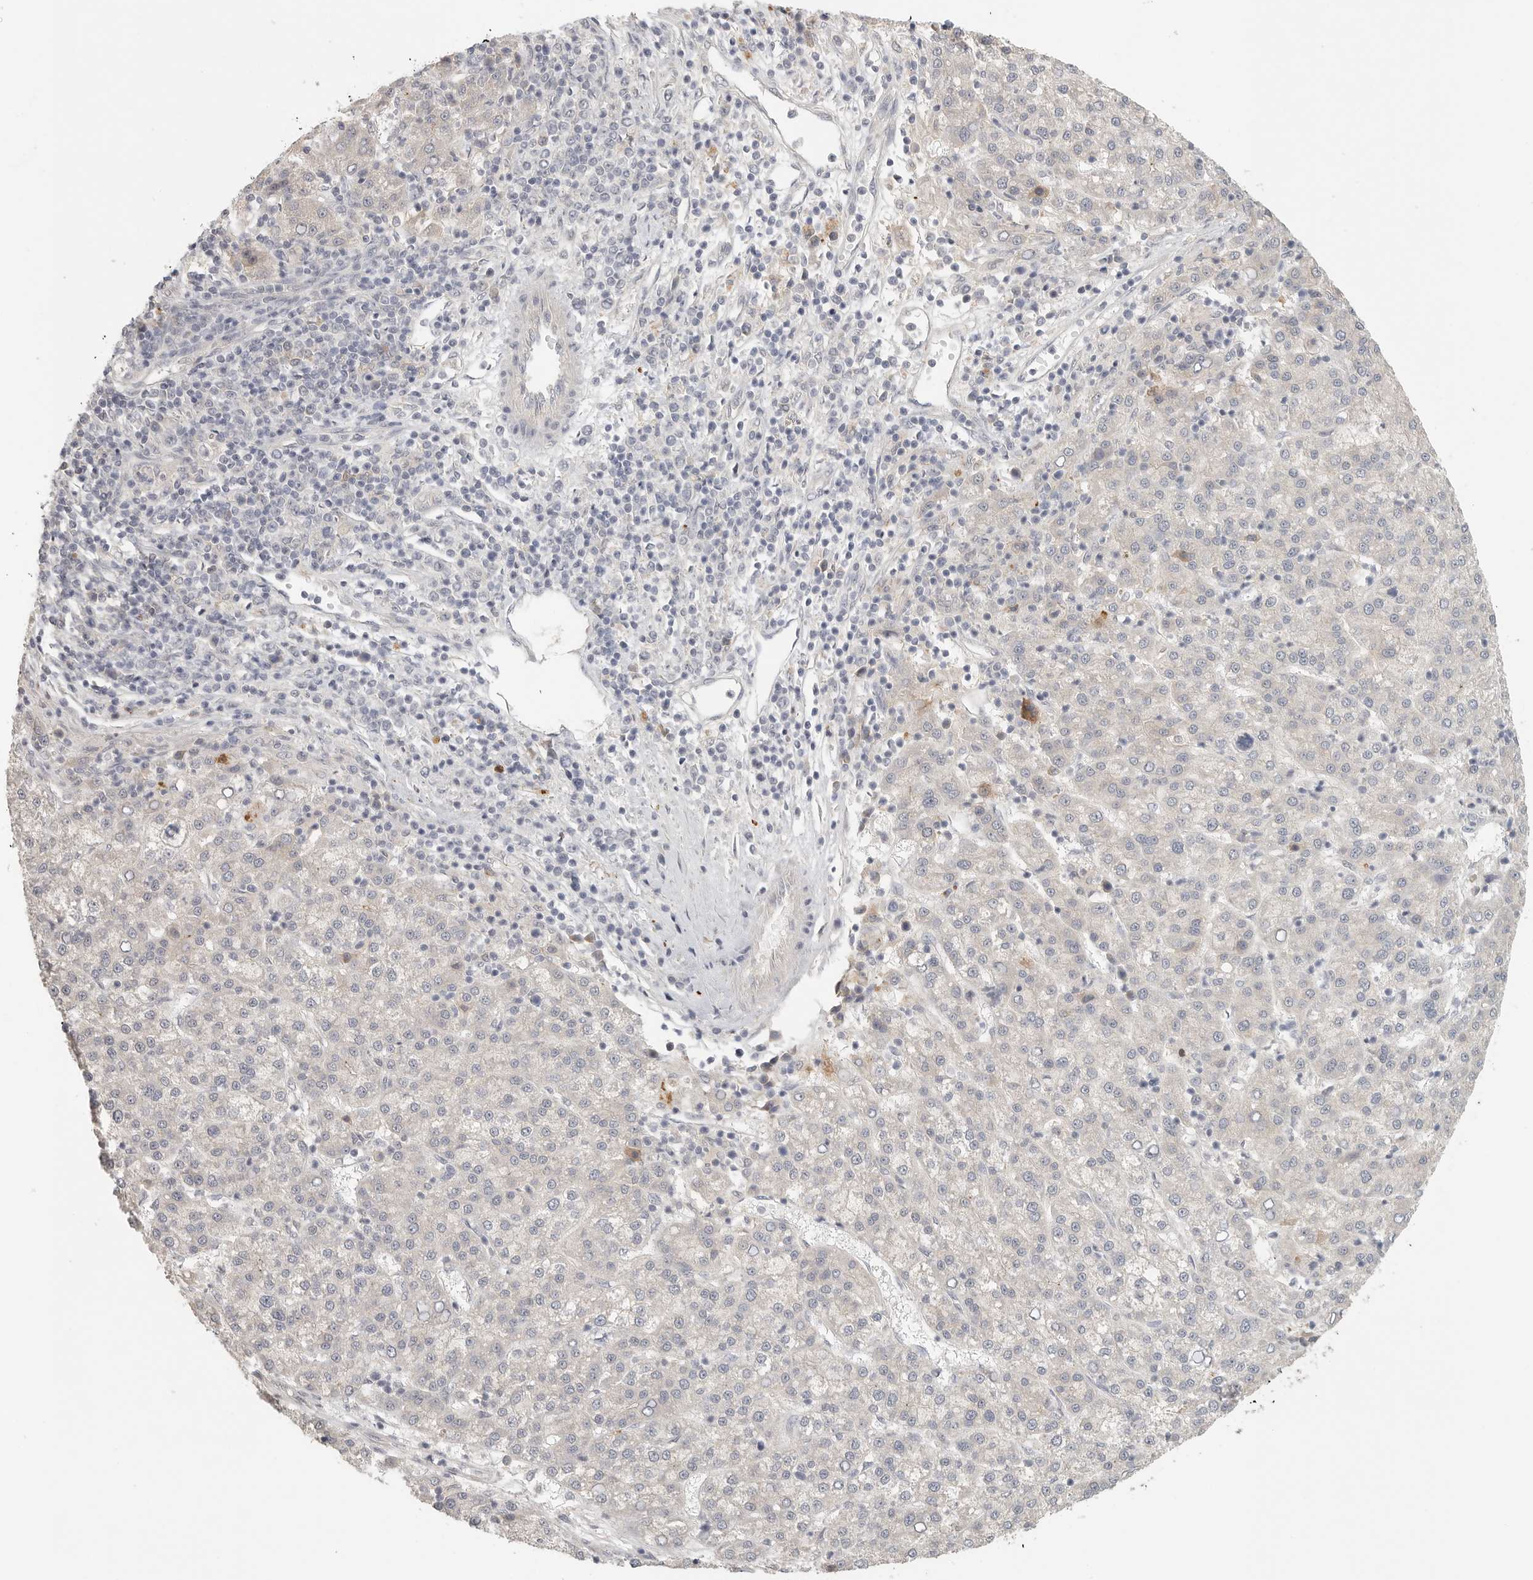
{"staining": {"intensity": "negative", "quantity": "none", "location": "none"}, "tissue": "liver cancer", "cell_type": "Tumor cells", "image_type": "cancer", "snomed": [{"axis": "morphology", "description": "Carcinoma, Hepatocellular, NOS"}, {"axis": "topography", "description": "Liver"}], "caption": "The immunohistochemistry (IHC) micrograph has no significant staining in tumor cells of hepatocellular carcinoma (liver) tissue.", "gene": "HDAC6", "patient": {"sex": "female", "age": 58}}